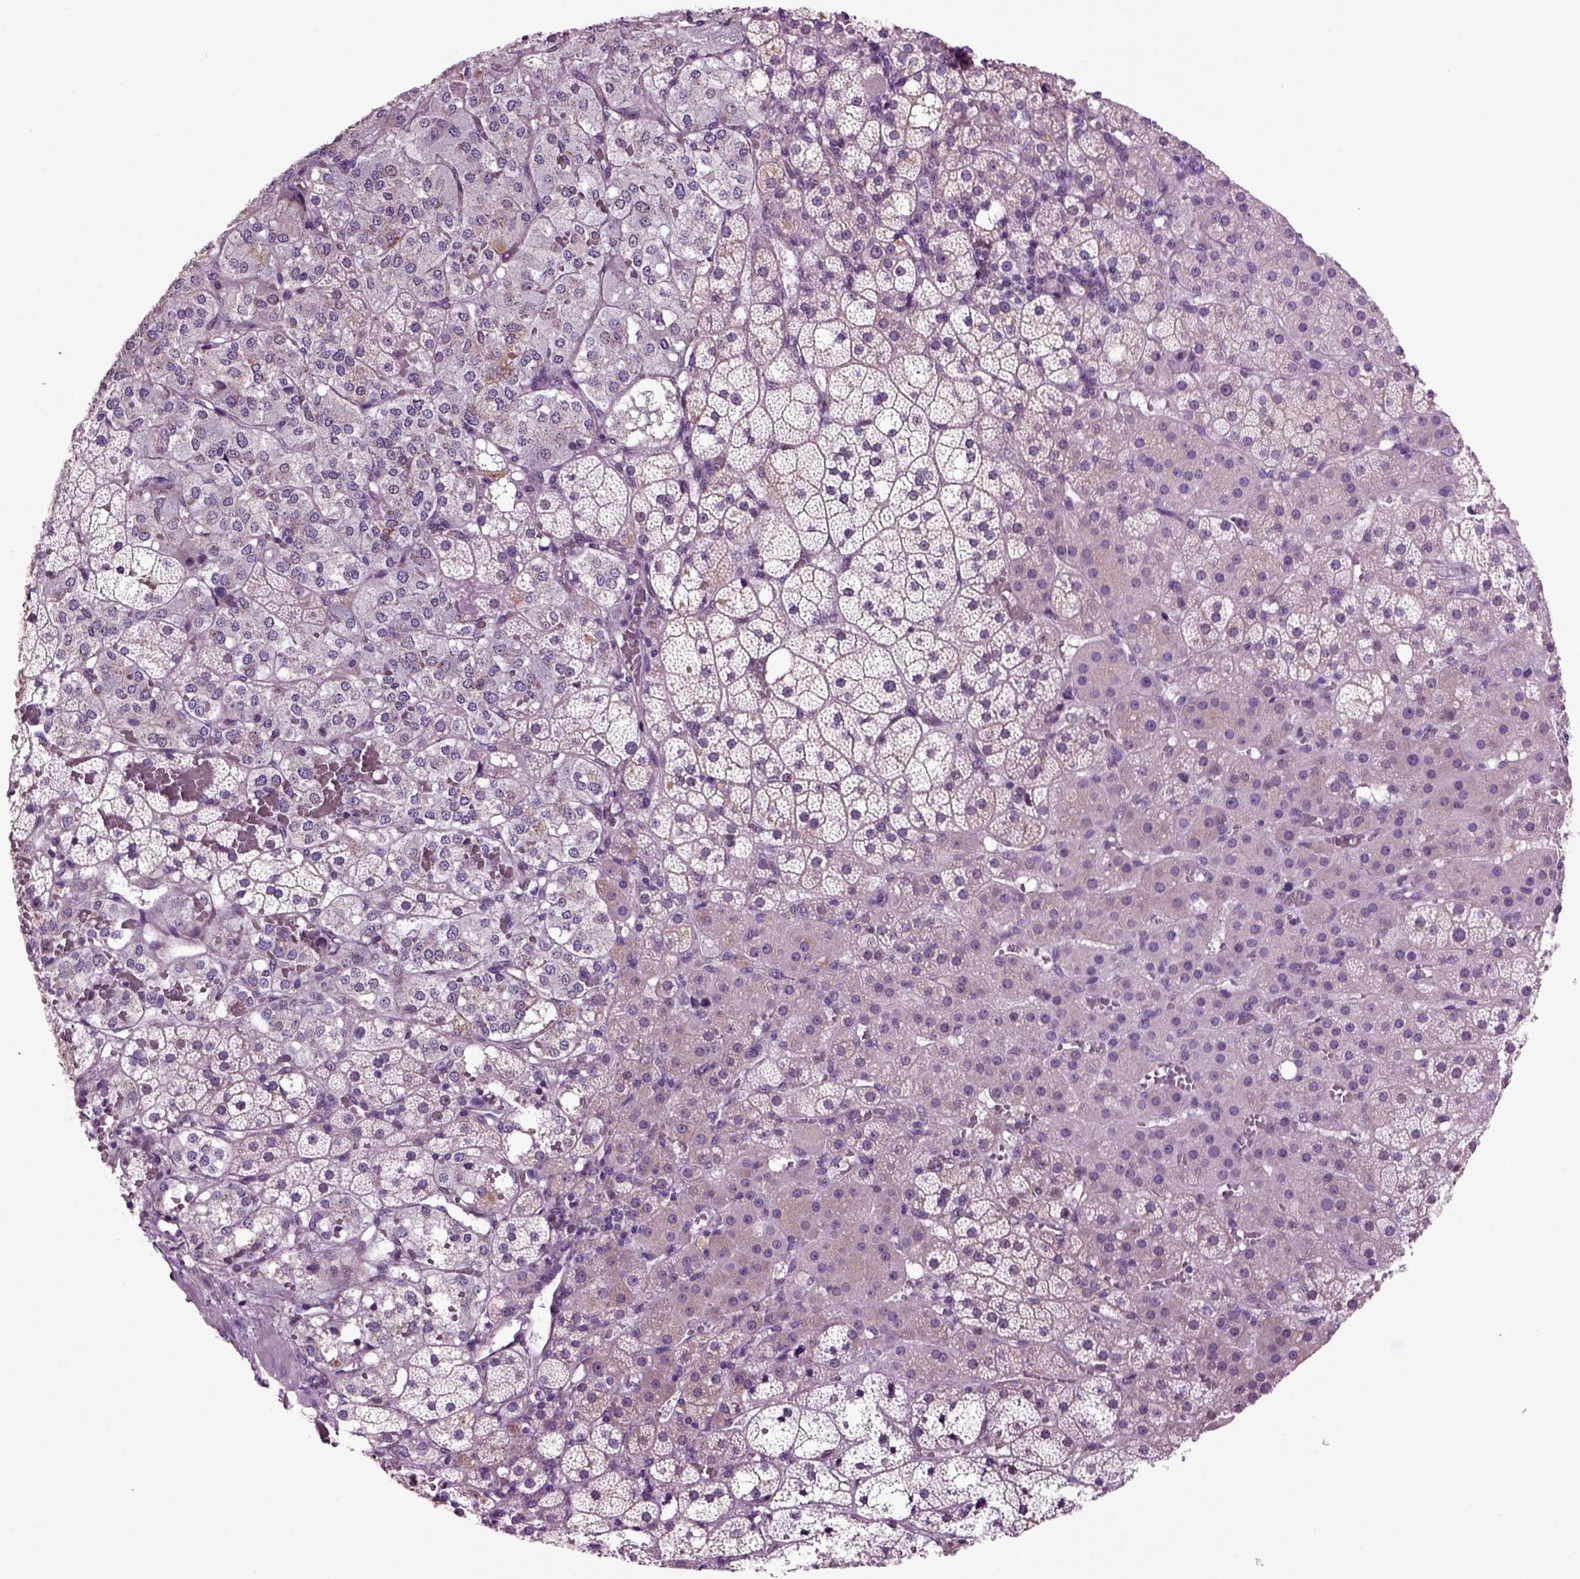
{"staining": {"intensity": "weak", "quantity": "<25%", "location": "cytoplasmic/membranous"}, "tissue": "adrenal gland", "cell_type": "Glandular cells", "image_type": "normal", "snomed": [{"axis": "morphology", "description": "Normal tissue, NOS"}, {"axis": "topography", "description": "Adrenal gland"}], "caption": "A micrograph of human adrenal gland is negative for staining in glandular cells. (DAB immunohistochemistry visualized using brightfield microscopy, high magnification).", "gene": "ARID3A", "patient": {"sex": "male", "age": 53}}